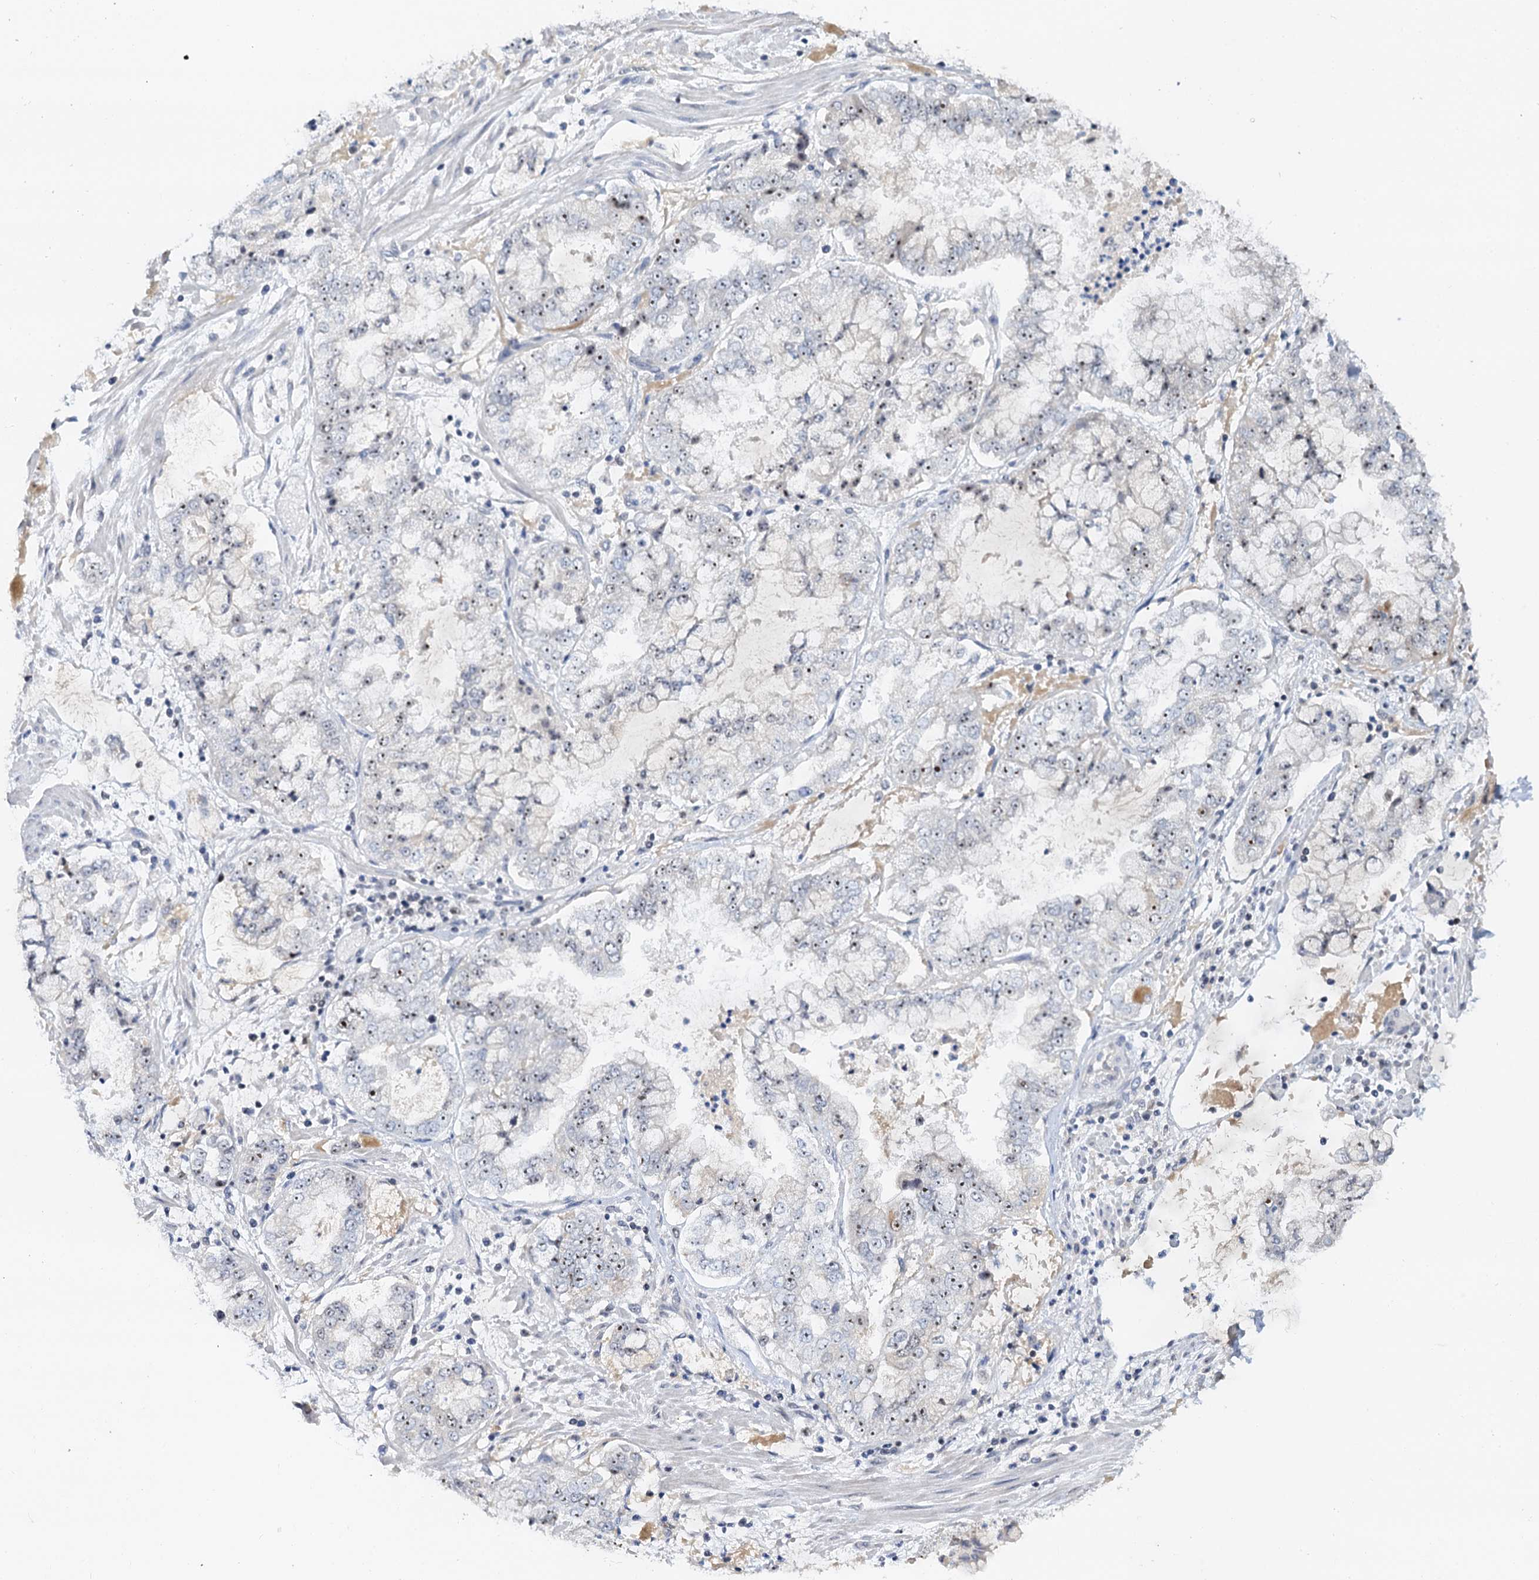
{"staining": {"intensity": "weak", "quantity": "25%-75%", "location": "nuclear"}, "tissue": "stomach cancer", "cell_type": "Tumor cells", "image_type": "cancer", "snomed": [{"axis": "morphology", "description": "Adenocarcinoma, NOS"}, {"axis": "topography", "description": "Stomach"}], "caption": "The histopathology image exhibits staining of adenocarcinoma (stomach), revealing weak nuclear protein staining (brown color) within tumor cells.", "gene": "NOP2", "patient": {"sex": "male", "age": 76}}